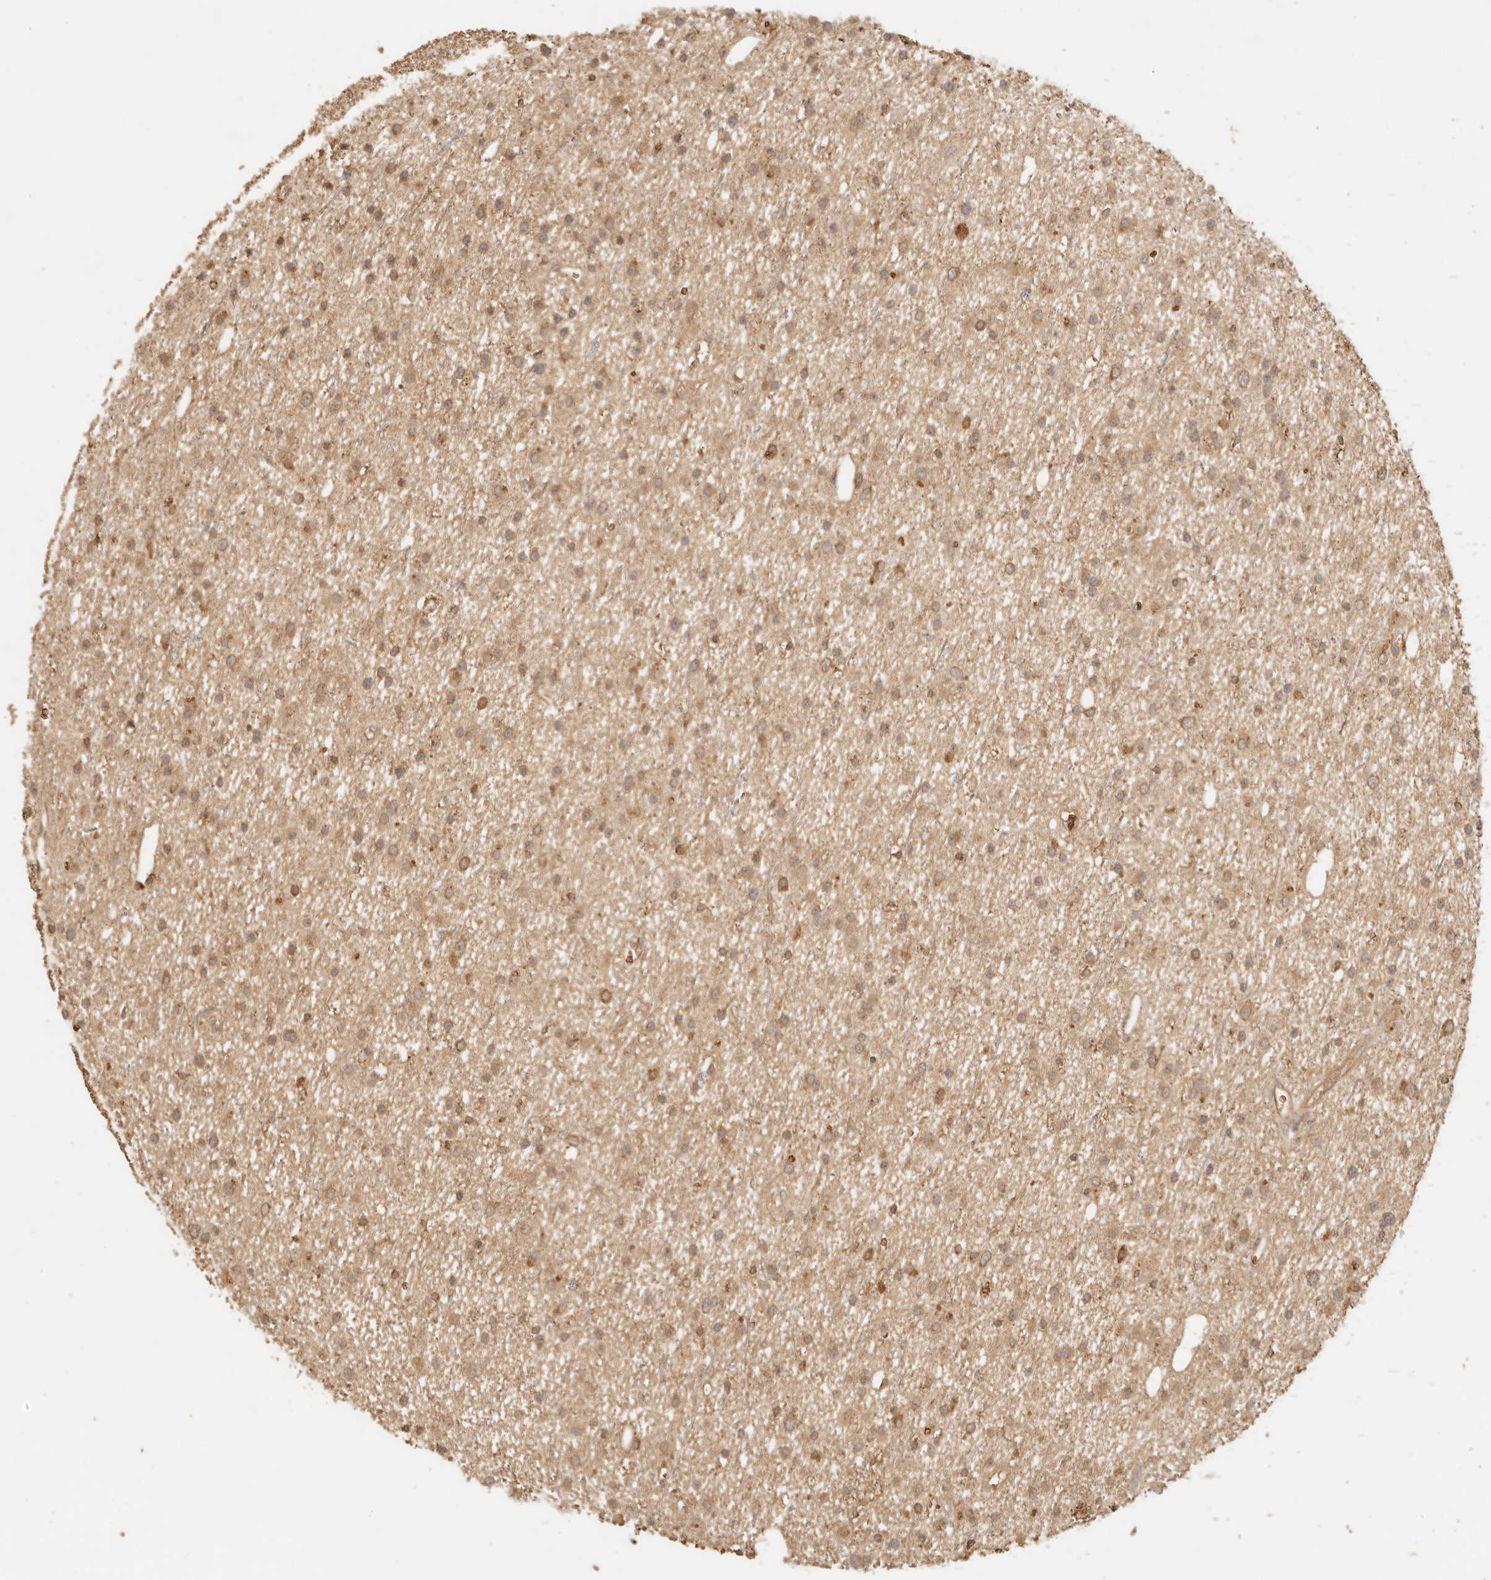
{"staining": {"intensity": "moderate", "quantity": ">75%", "location": "cytoplasmic/membranous,nuclear"}, "tissue": "glioma", "cell_type": "Tumor cells", "image_type": "cancer", "snomed": [{"axis": "morphology", "description": "Glioma, malignant, Low grade"}, {"axis": "topography", "description": "Cerebral cortex"}], "caption": "About >75% of tumor cells in human malignant glioma (low-grade) display moderate cytoplasmic/membranous and nuclear protein positivity as visualized by brown immunohistochemical staining.", "gene": "INTS11", "patient": {"sex": "female", "age": 39}}